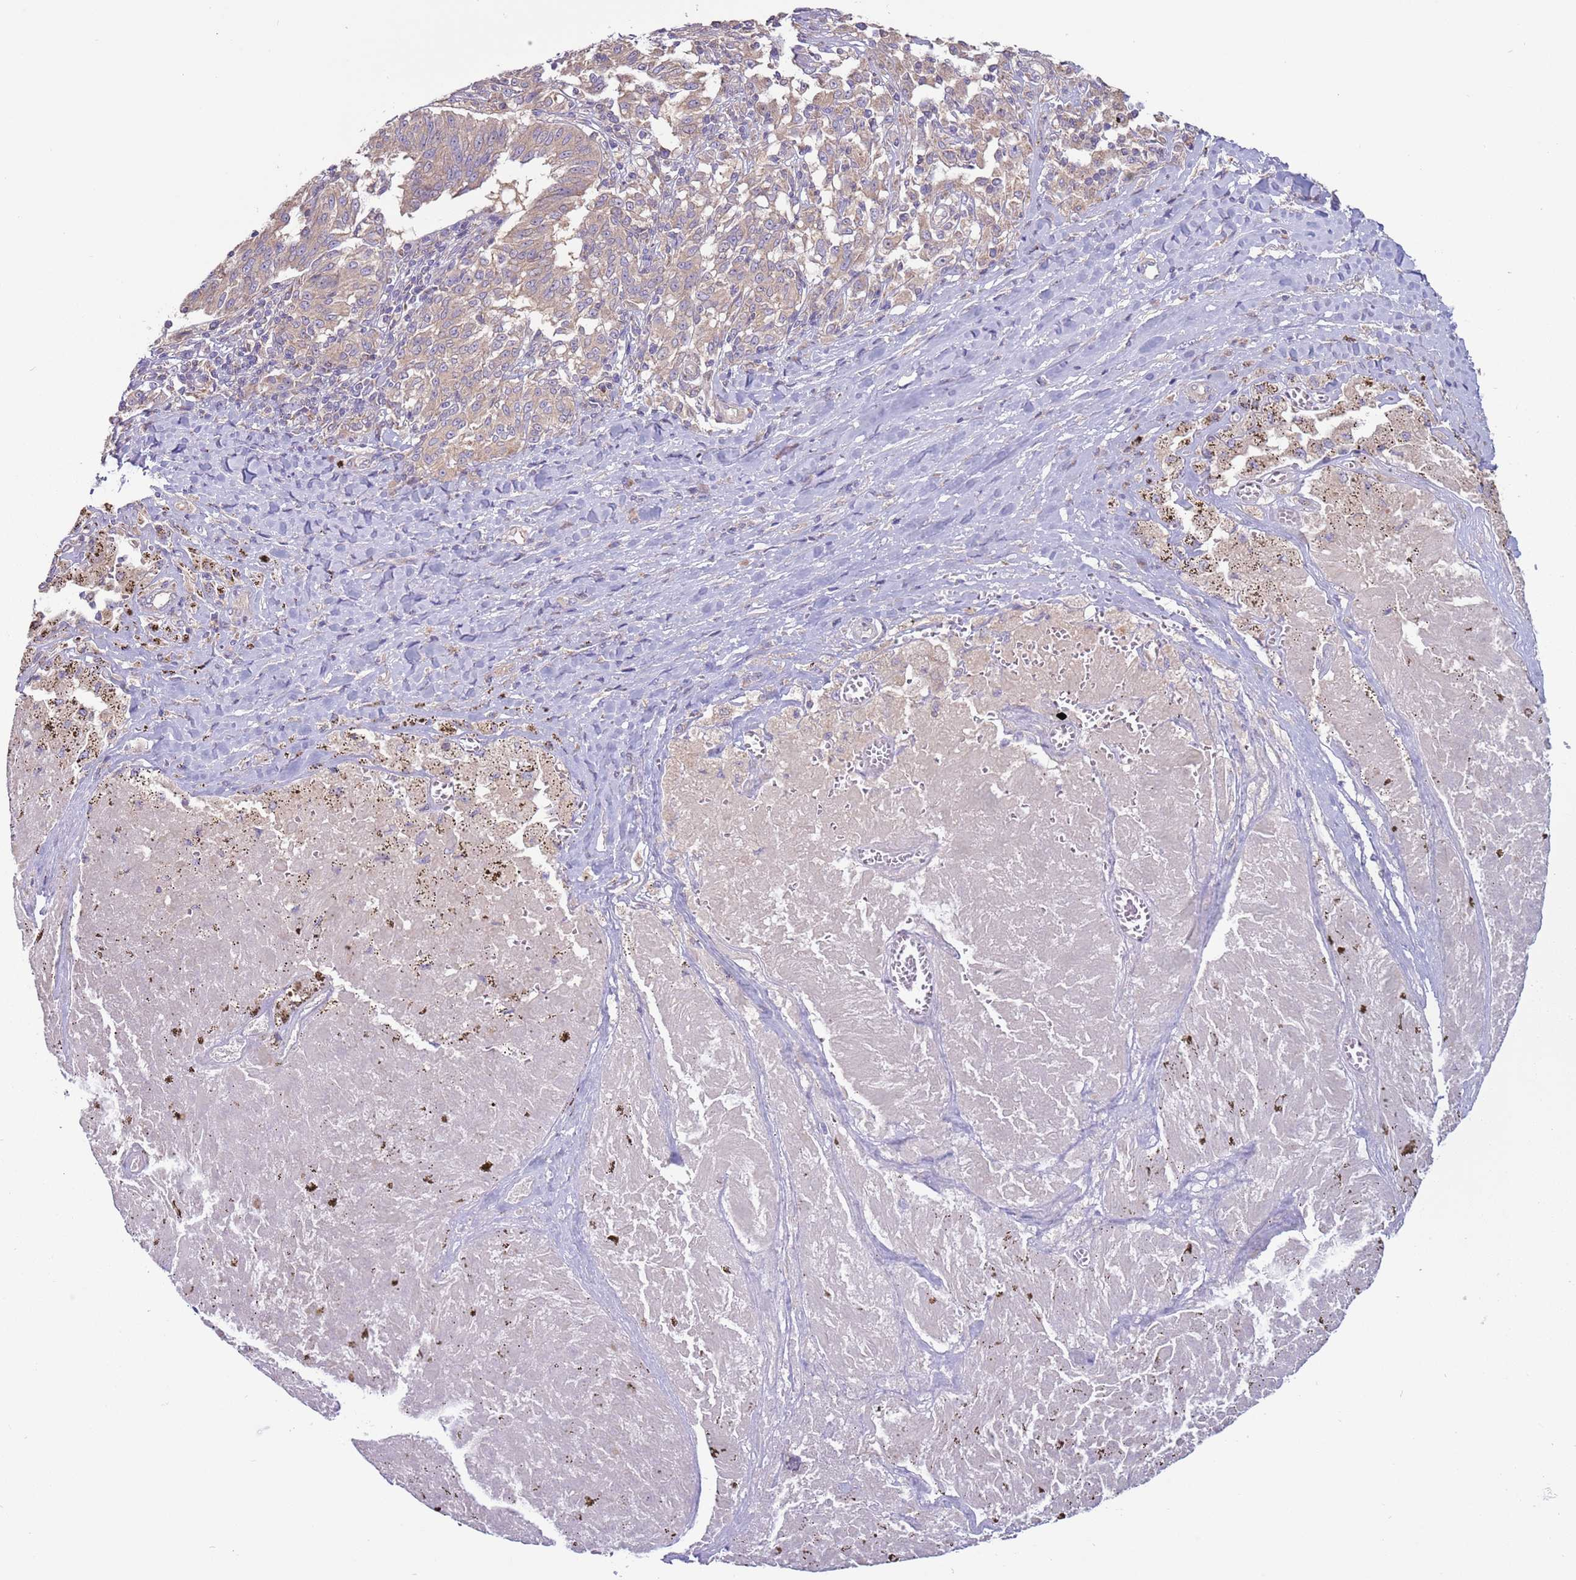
{"staining": {"intensity": "weak", "quantity": ">75%", "location": "cytoplasmic/membranous"}, "tissue": "melanoma", "cell_type": "Tumor cells", "image_type": "cancer", "snomed": [{"axis": "morphology", "description": "Malignant melanoma, NOS"}, {"axis": "topography", "description": "Skin"}], "caption": "Melanoma tissue displays weak cytoplasmic/membranous expression in about >75% of tumor cells The protein of interest is stained brown, and the nuclei are stained in blue (DAB IHC with brightfield microscopy, high magnification).", "gene": "UQCRQ", "patient": {"sex": "female", "age": 72}}